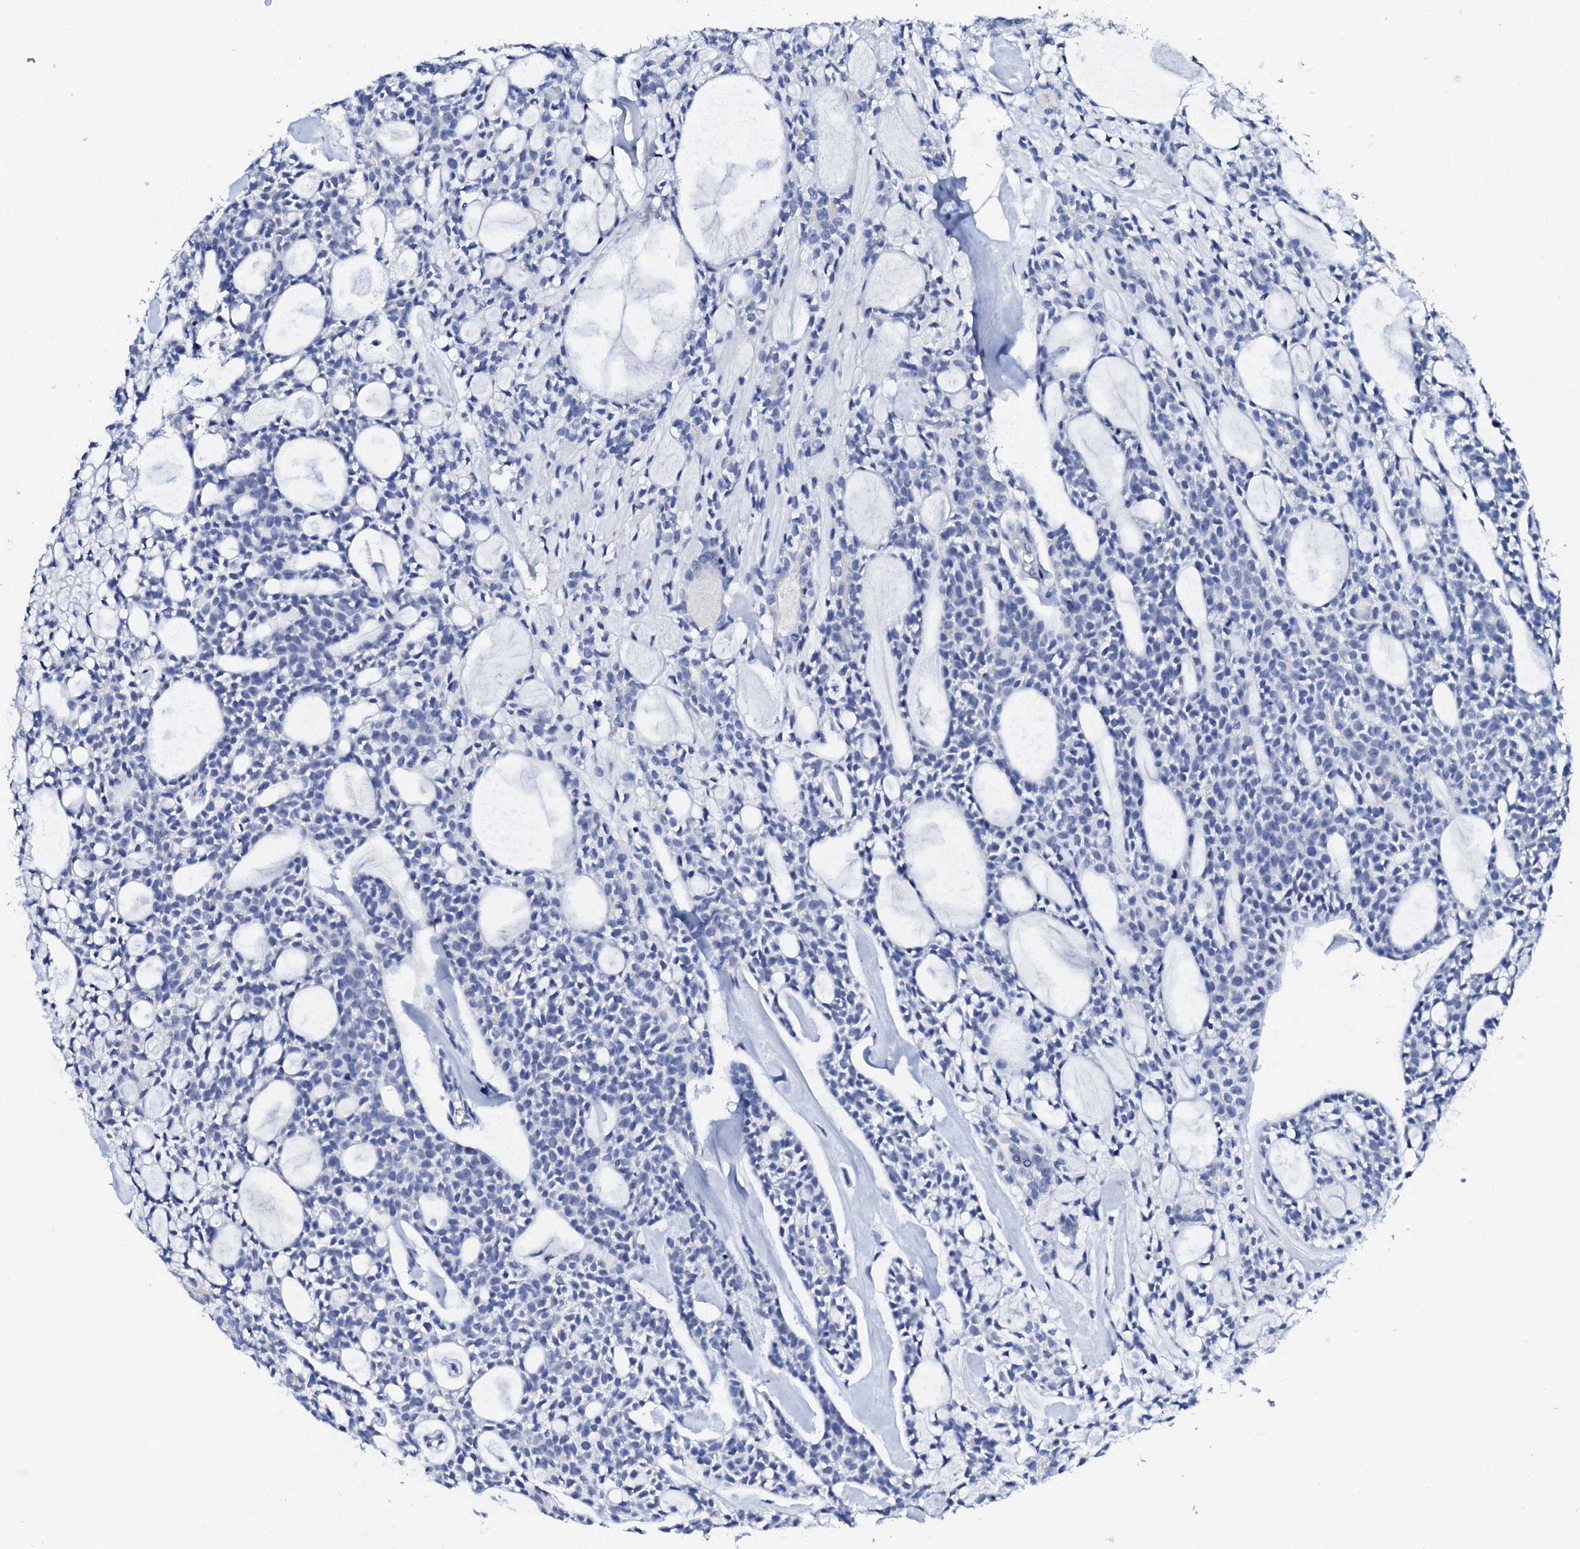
{"staining": {"intensity": "negative", "quantity": "none", "location": "none"}, "tissue": "head and neck cancer", "cell_type": "Tumor cells", "image_type": "cancer", "snomed": [{"axis": "morphology", "description": "Adenocarcinoma, NOS"}, {"axis": "topography", "description": "Salivary gland"}, {"axis": "topography", "description": "Head-Neck"}], "caption": "Head and neck cancer was stained to show a protein in brown. There is no significant expression in tumor cells.", "gene": "FBXL16", "patient": {"sex": "male", "age": 55}}